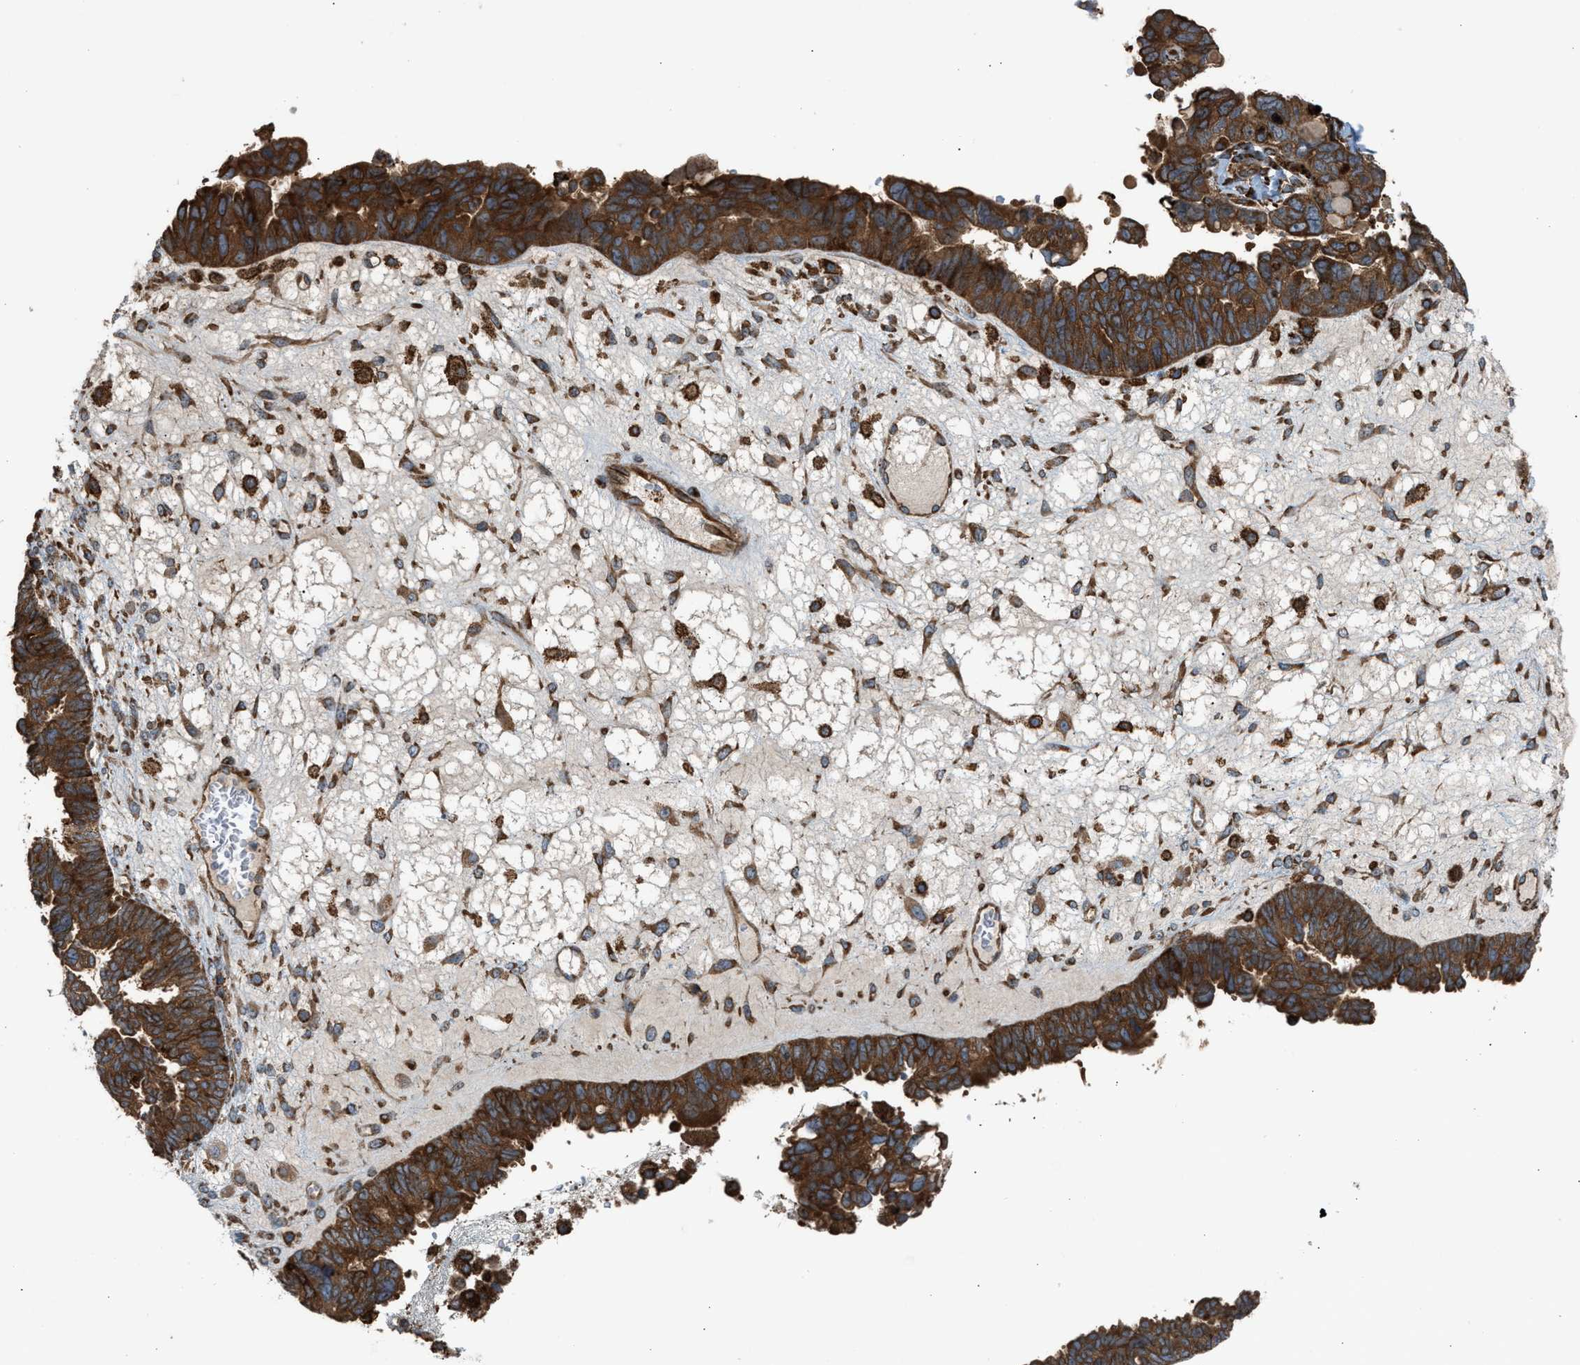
{"staining": {"intensity": "strong", "quantity": ">75%", "location": "cytoplasmic/membranous"}, "tissue": "ovarian cancer", "cell_type": "Tumor cells", "image_type": "cancer", "snomed": [{"axis": "morphology", "description": "Cystadenocarcinoma, serous, NOS"}, {"axis": "topography", "description": "Ovary"}], "caption": "Immunohistochemical staining of human ovarian cancer shows high levels of strong cytoplasmic/membranous expression in approximately >75% of tumor cells. The protein of interest is stained brown, and the nuclei are stained in blue (DAB (3,3'-diaminobenzidine) IHC with brightfield microscopy, high magnification).", "gene": "BAIAP2L1", "patient": {"sex": "female", "age": 79}}